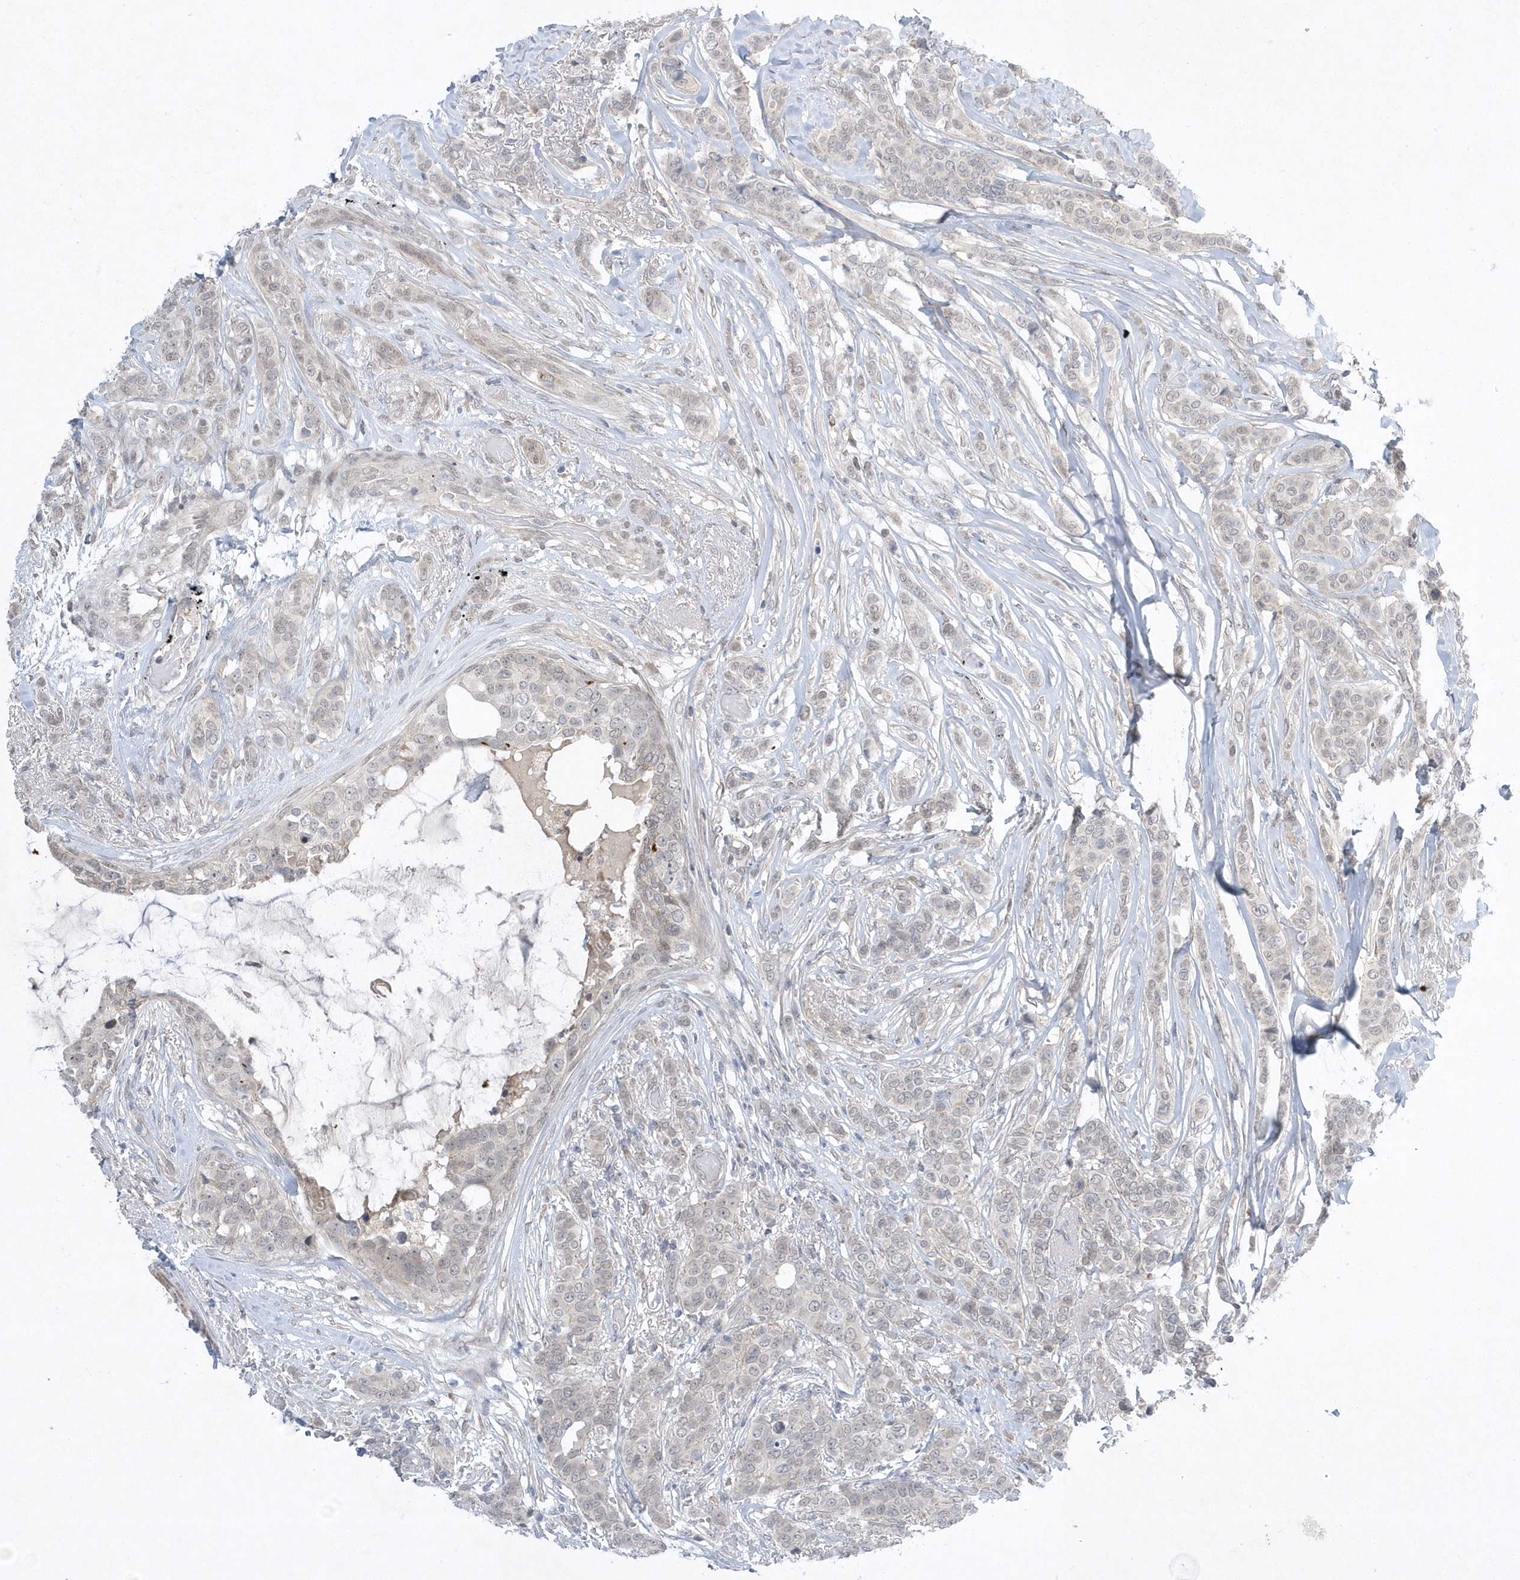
{"staining": {"intensity": "negative", "quantity": "none", "location": "none"}, "tissue": "breast cancer", "cell_type": "Tumor cells", "image_type": "cancer", "snomed": [{"axis": "morphology", "description": "Lobular carcinoma"}, {"axis": "topography", "description": "Breast"}], "caption": "IHC photomicrograph of neoplastic tissue: breast lobular carcinoma stained with DAB (3,3'-diaminobenzidine) exhibits no significant protein staining in tumor cells.", "gene": "ZC3H12D", "patient": {"sex": "female", "age": 51}}